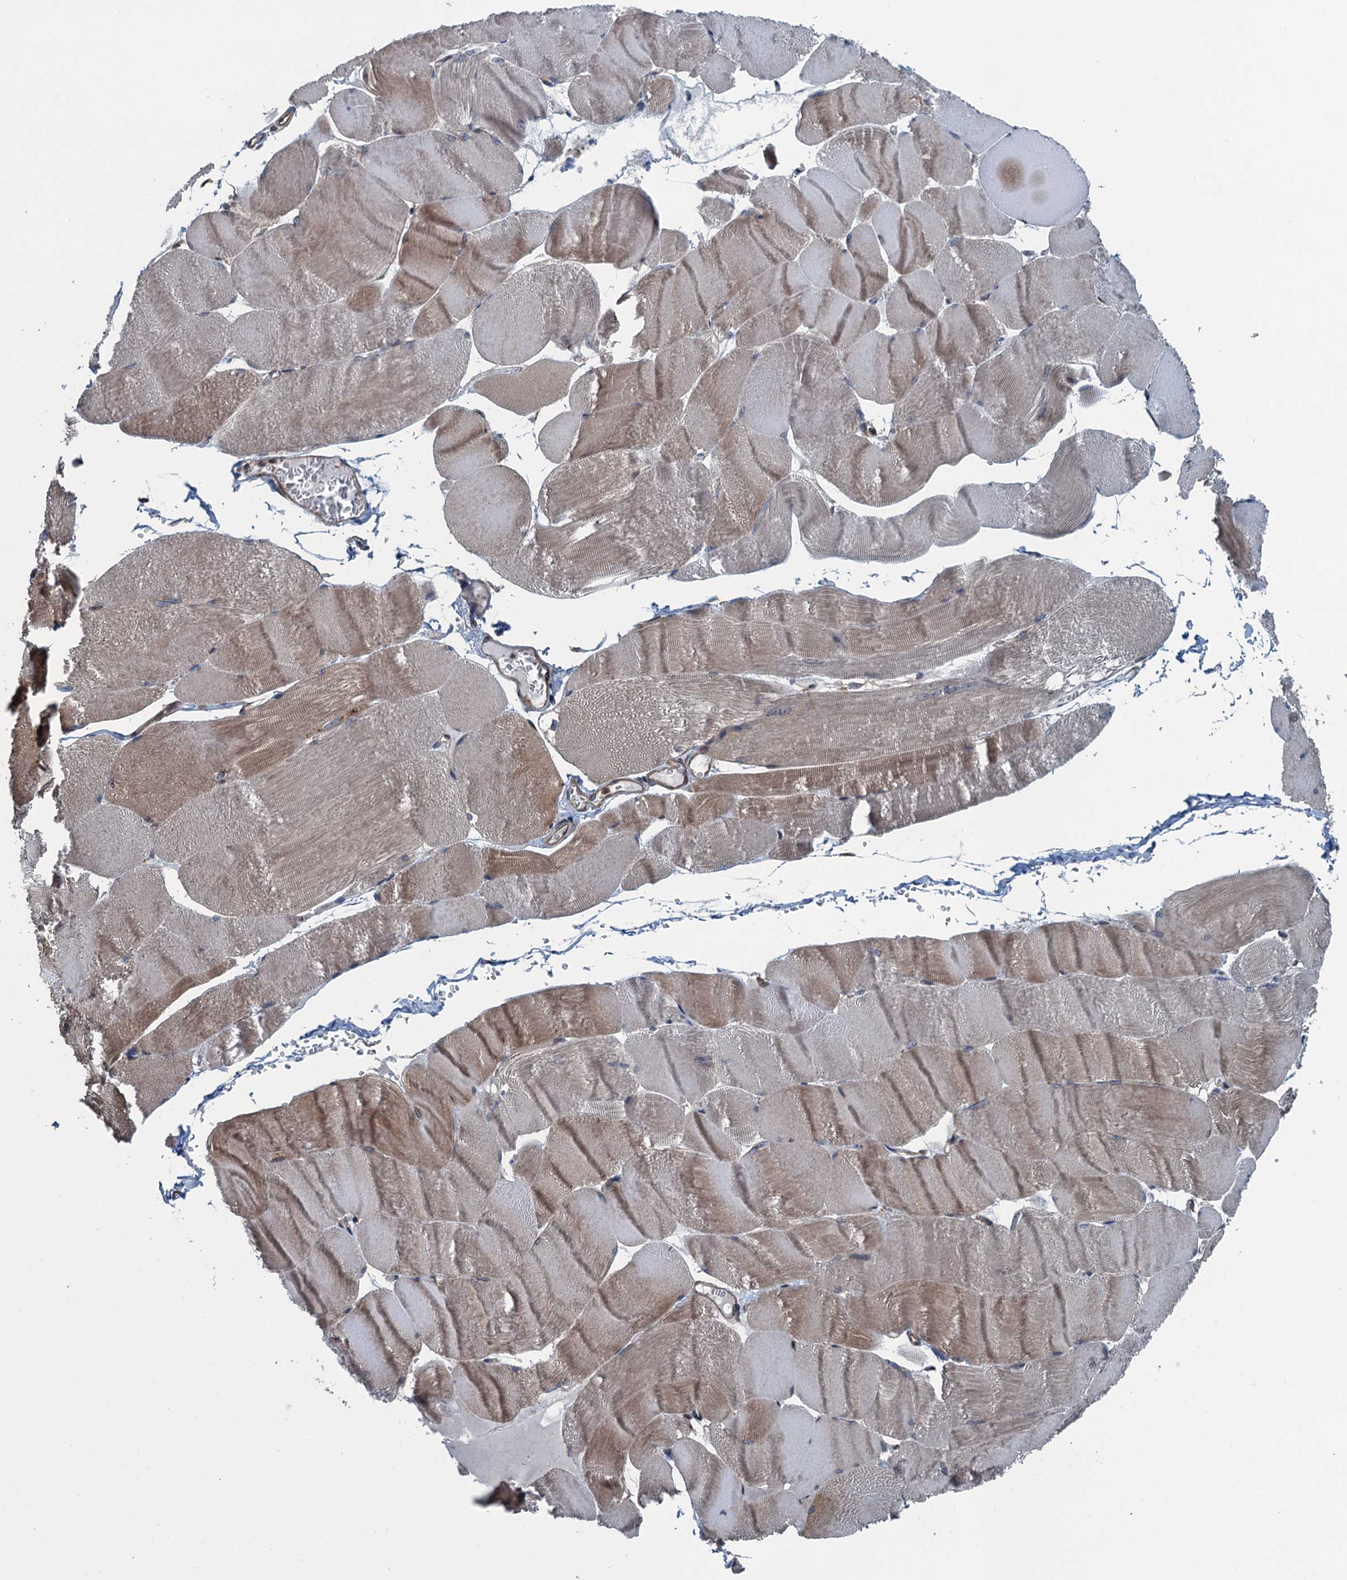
{"staining": {"intensity": "weak", "quantity": "25%-75%", "location": "cytoplasmic/membranous"}, "tissue": "skeletal muscle", "cell_type": "Myocytes", "image_type": "normal", "snomed": [{"axis": "morphology", "description": "Normal tissue, NOS"}, {"axis": "morphology", "description": "Basal cell carcinoma"}, {"axis": "topography", "description": "Skeletal muscle"}], "caption": "Brown immunohistochemical staining in benign human skeletal muscle reveals weak cytoplasmic/membranous staining in about 25%-75% of myocytes. Nuclei are stained in blue.", "gene": "TRAPPC8", "patient": {"sex": "female", "age": 64}}